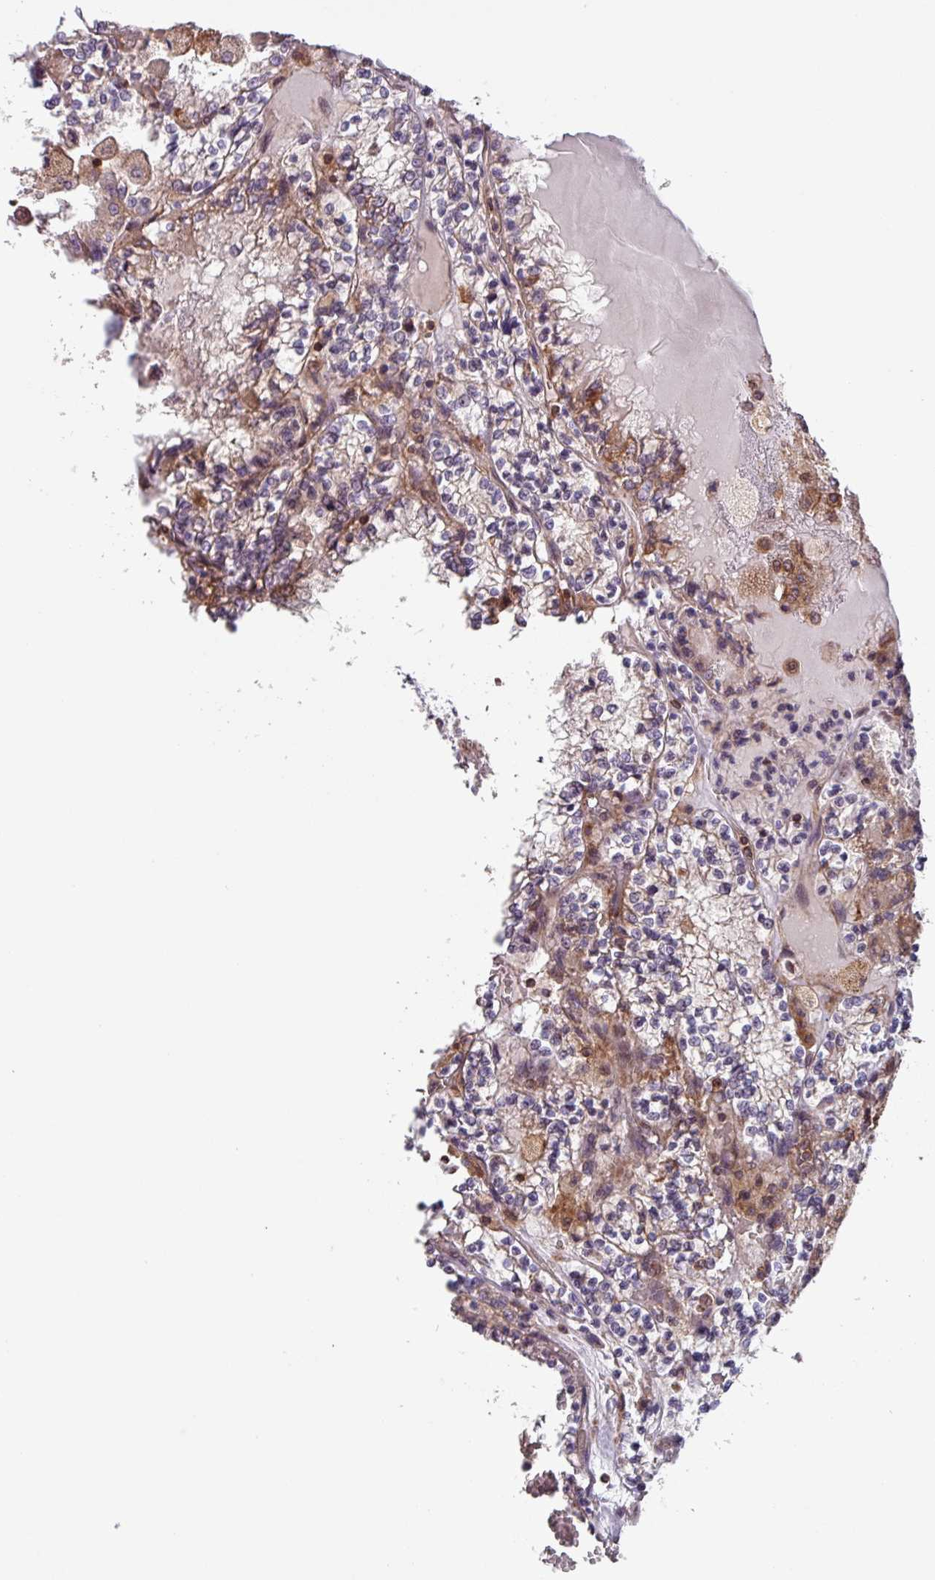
{"staining": {"intensity": "weak", "quantity": "25%-75%", "location": "cytoplasmic/membranous"}, "tissue": "renal cancer", "cell_type": "Tumor cells", "image_type": "cancer", "snomed": [{"axis": "morphology", "description": "Adenocarcinoma, NOS"}, {"axis": "topography", "description": "Kidney"}], "caption": "Human adenocarcinoma (renal) stained with a protein marker shows weak staining in tumor cells.", "gene": "PLEKHD1", "patient": {"sex": "female", "age": 56}}